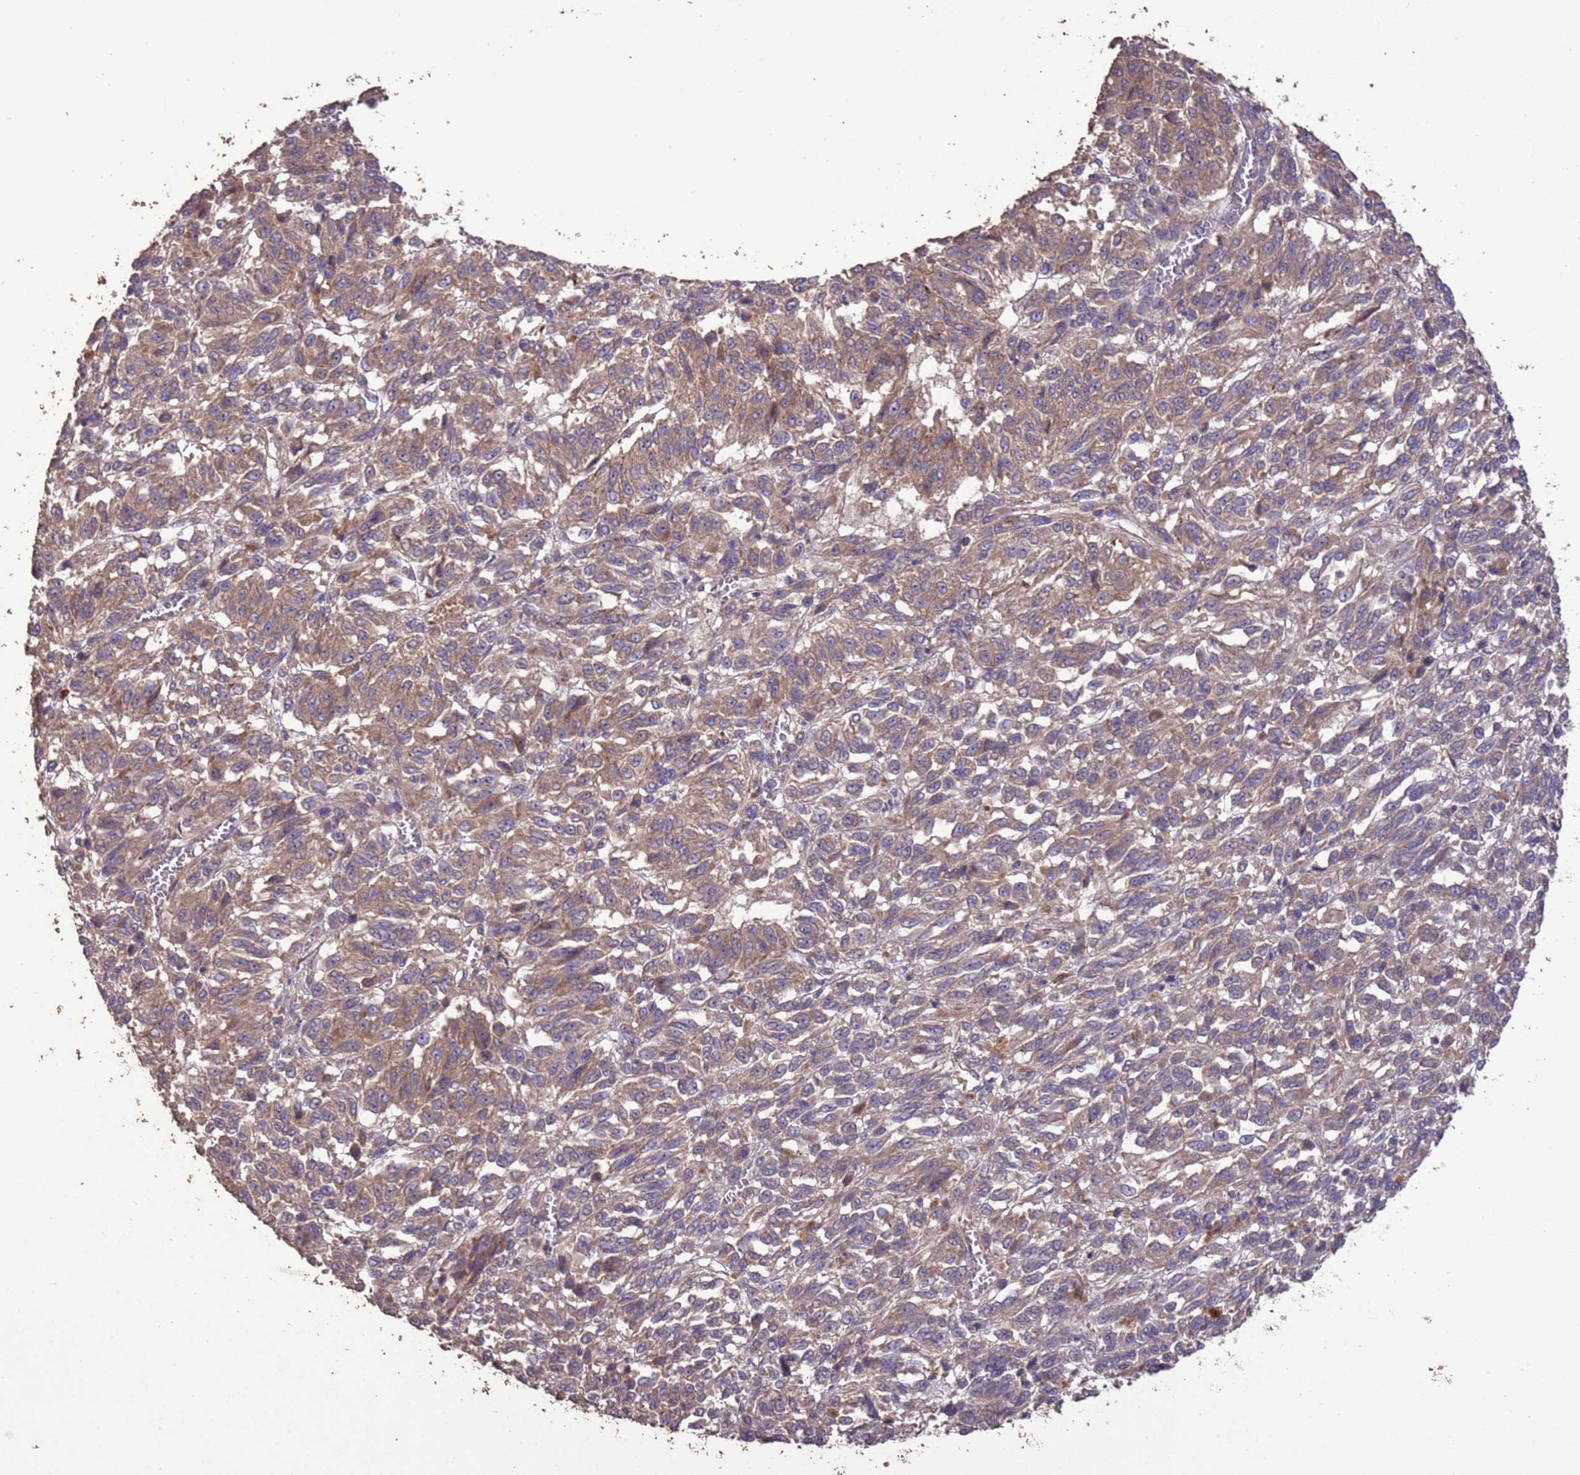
{"staining": {"intensity": "moderate", "quantity": ">75%", "location": "cytoplasmic/membranous"}, "tissue": "melanoma", "cell_type": "Tumor cells", "image_type": "cancer", "snomed": [{"axis": "morphology", "description": "Malignant melanoma, Metastatic site"}, {"axis": "topography", "description": "Lung"}], "caption": "Immunohistochemical staining of melanoma demonstrates medium levels of moderate cytoplasmic/membranous protein positivity in about >75% of tumor cells.", "gene": "SLC9B2", "patient": {"sex": "male", "age": 64}}